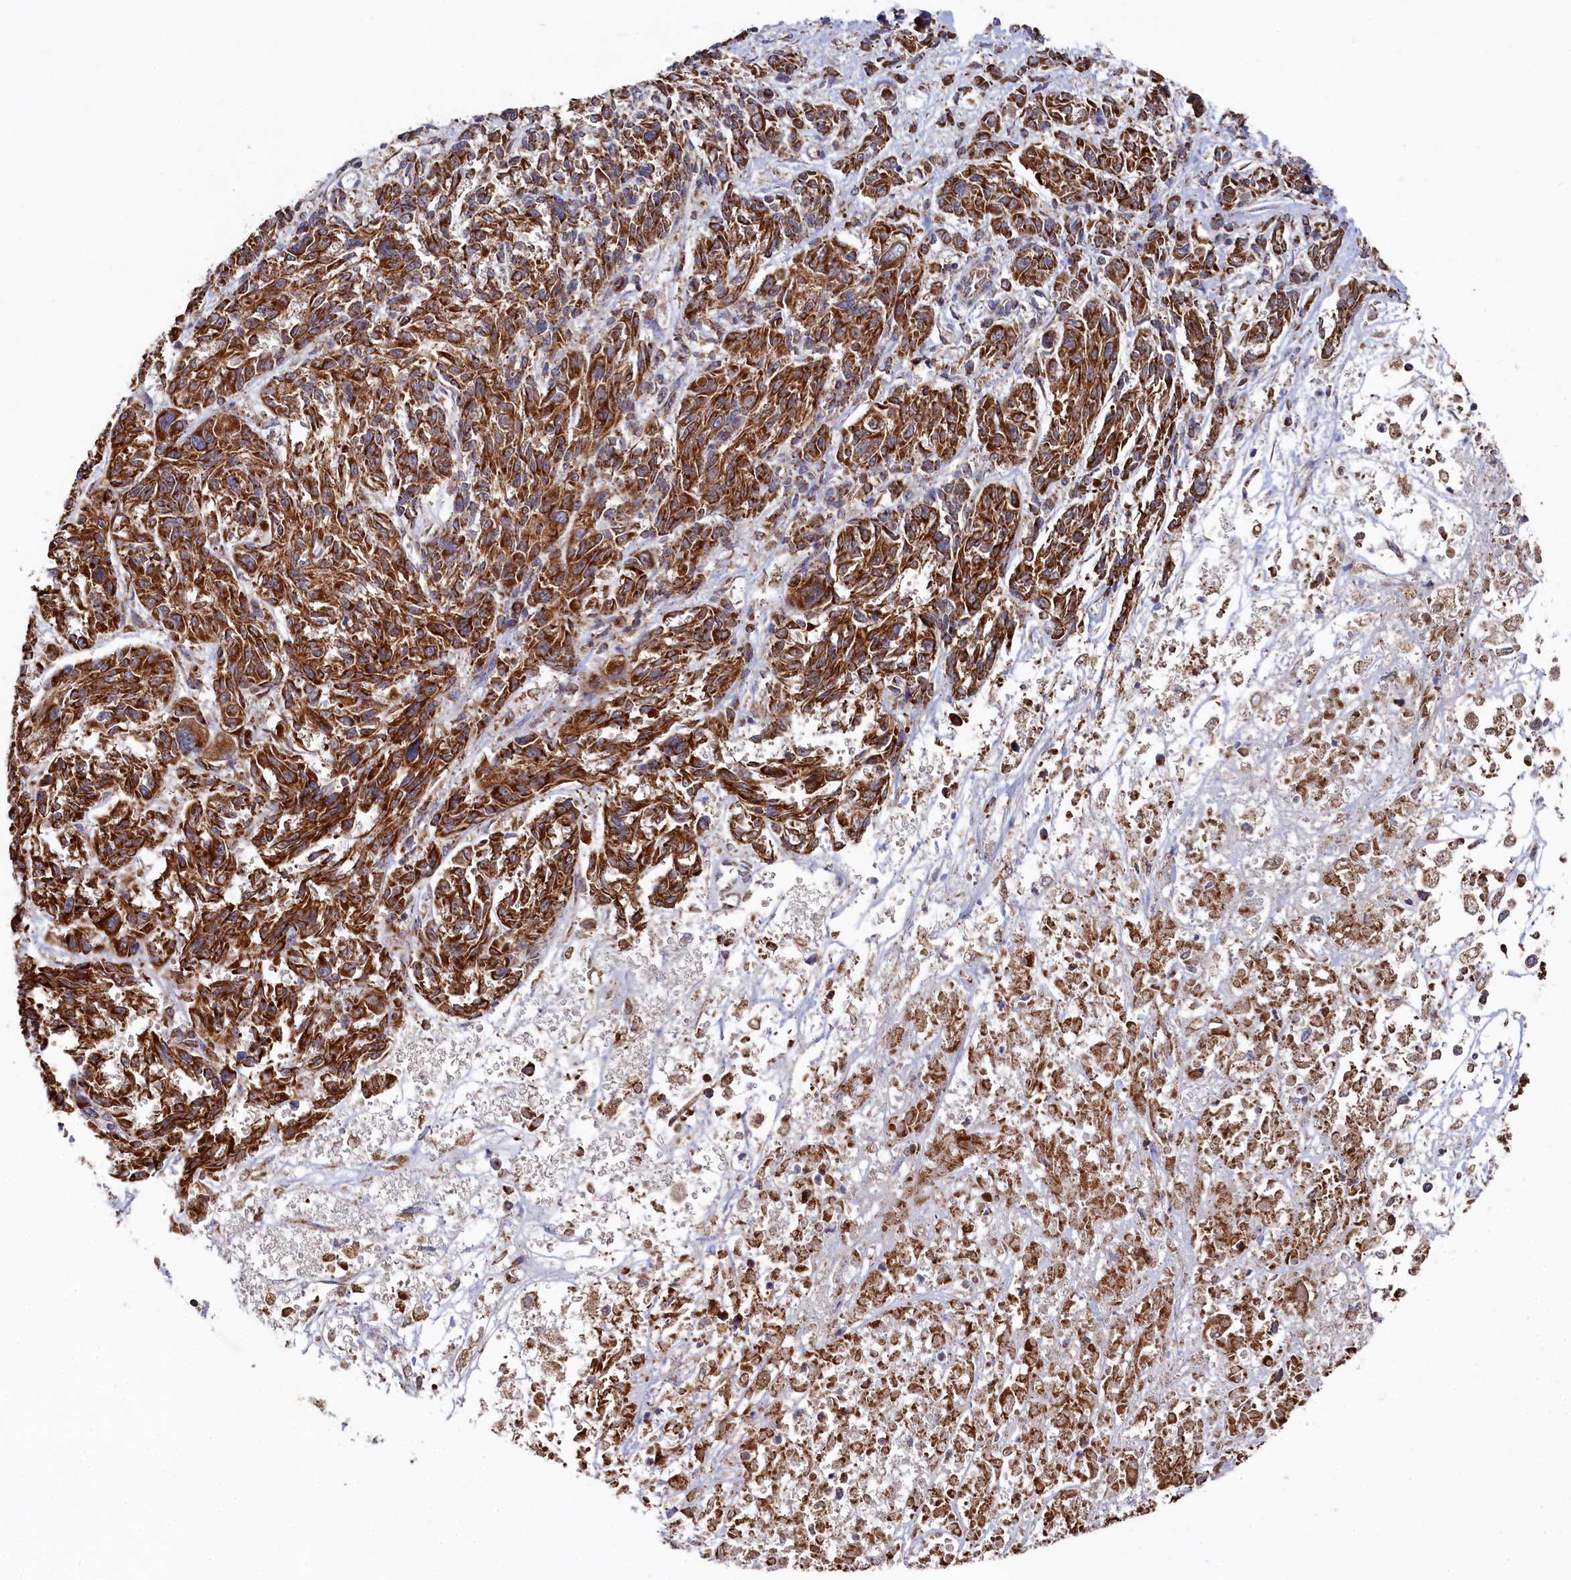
{"staining": {"intensity": "strong", "quantity": ">75%", "location": "cytoplasmic/membranous"}, "tissue": "melanoma", "cell_type": "Tumor cells", "image_type": "cancer", "snomed": [{"axis": "morphology", "description": "Malignant melanoma, NOS"}, {"axis": "topography", "description": "Skin"}], "caption": "Strong cytoplasmic/membranous staining is seen in about >75% of tumor cells in melanoma.", "gene": "HAUS2", "patient": {"sex": "male", "age": 53}}